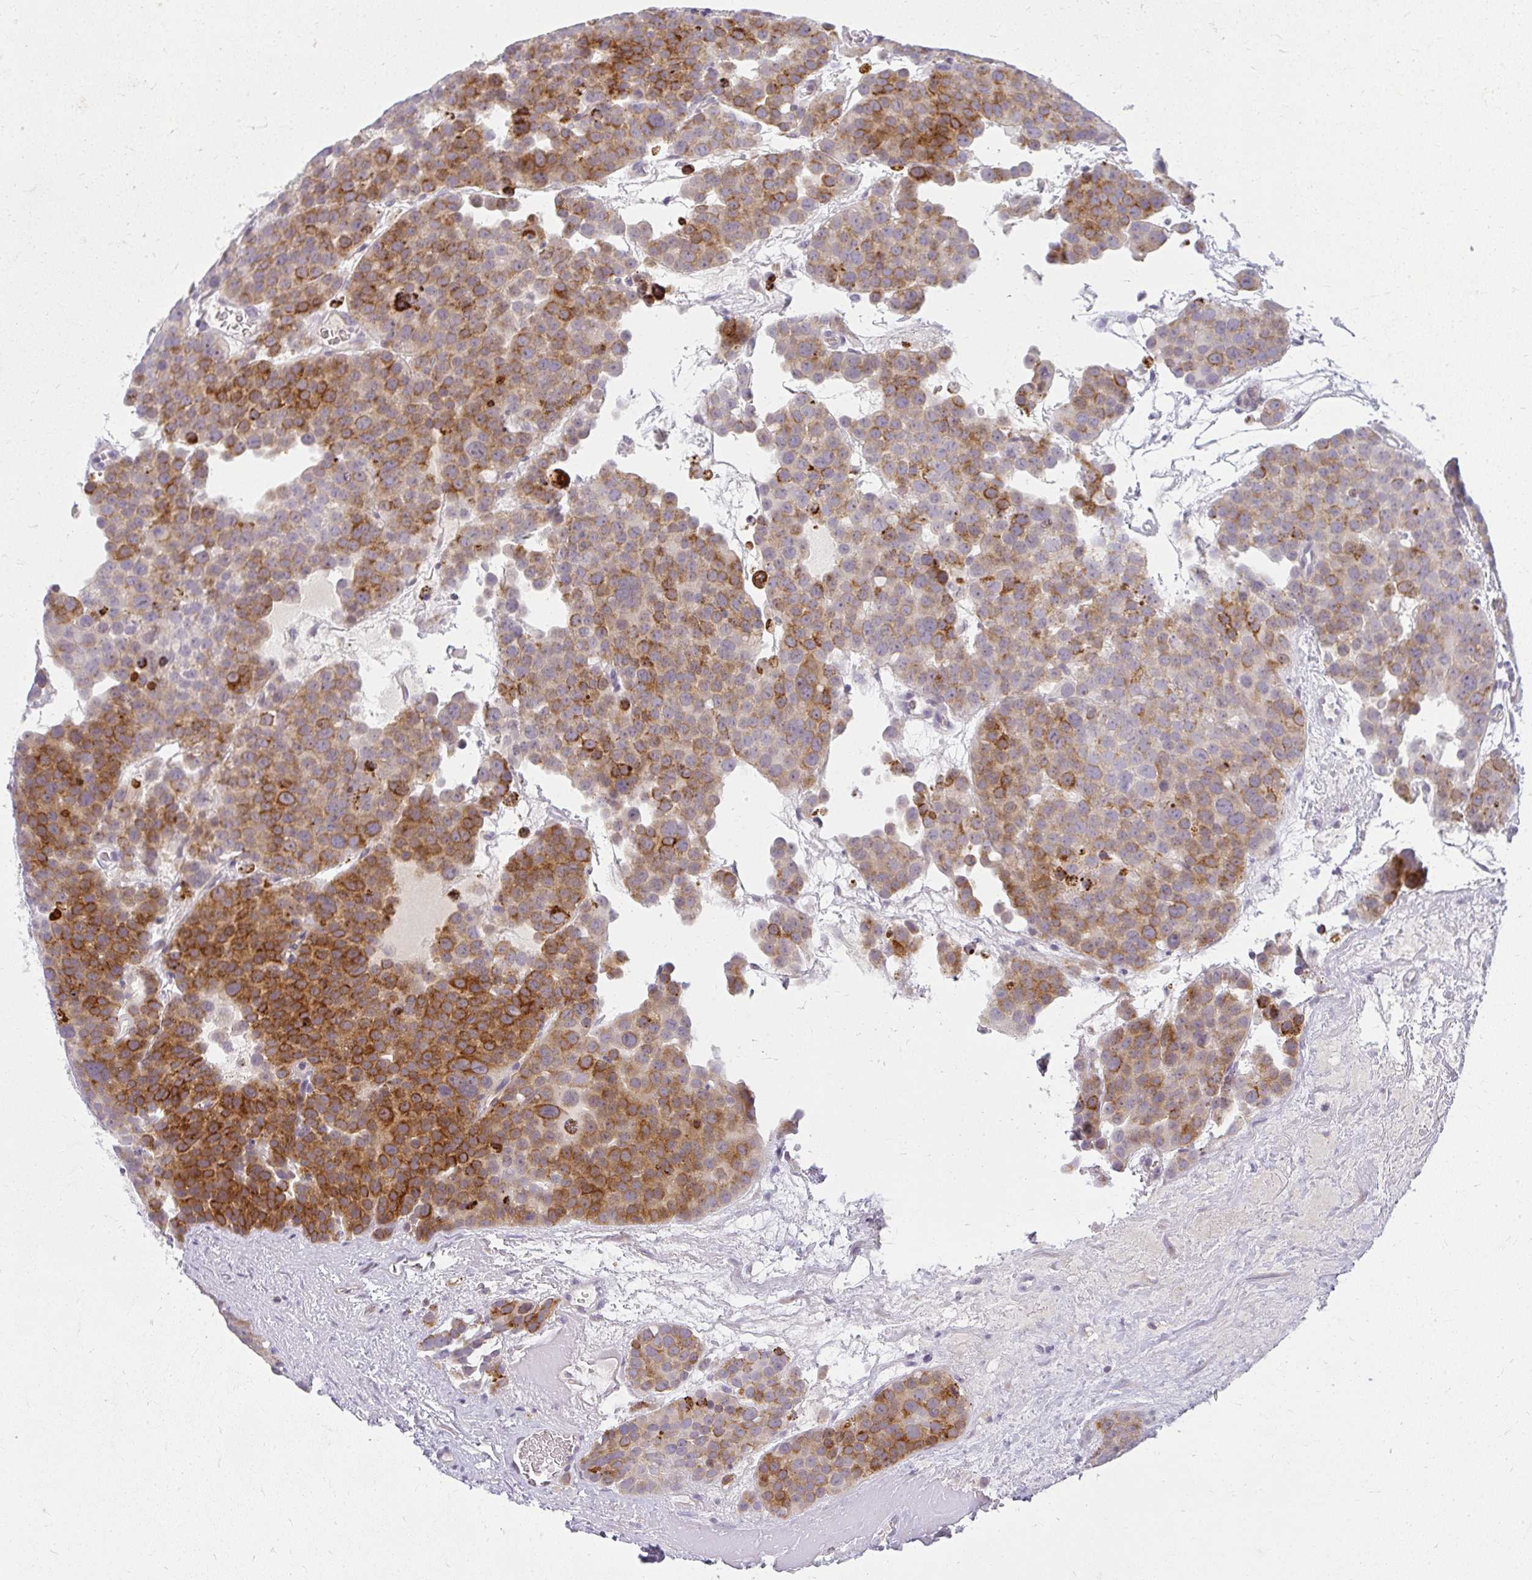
{"staining": {"intensity": "strong", "quantity": "25%-75%", "location": "cytoplasmic/membranous"}, "tissue": "testis cancer", "cell_type": "Tumor cells", "image_type": "cancer", "snomed": [{"axis": "morphology", "description": "Seminoma, NOS"}, {"axis": "topography", "description": "Testis"}], "caption": "High-power microscopy captured an immunohistochemistry (IHC) photomicrograph of testis seminoma, revealing strong cytoplasmic/membranous positivity in approximately 25%-75% of tumor cells.", "gene": "ZFYVE26", "patient": {"sex": "male", "age": 71}}